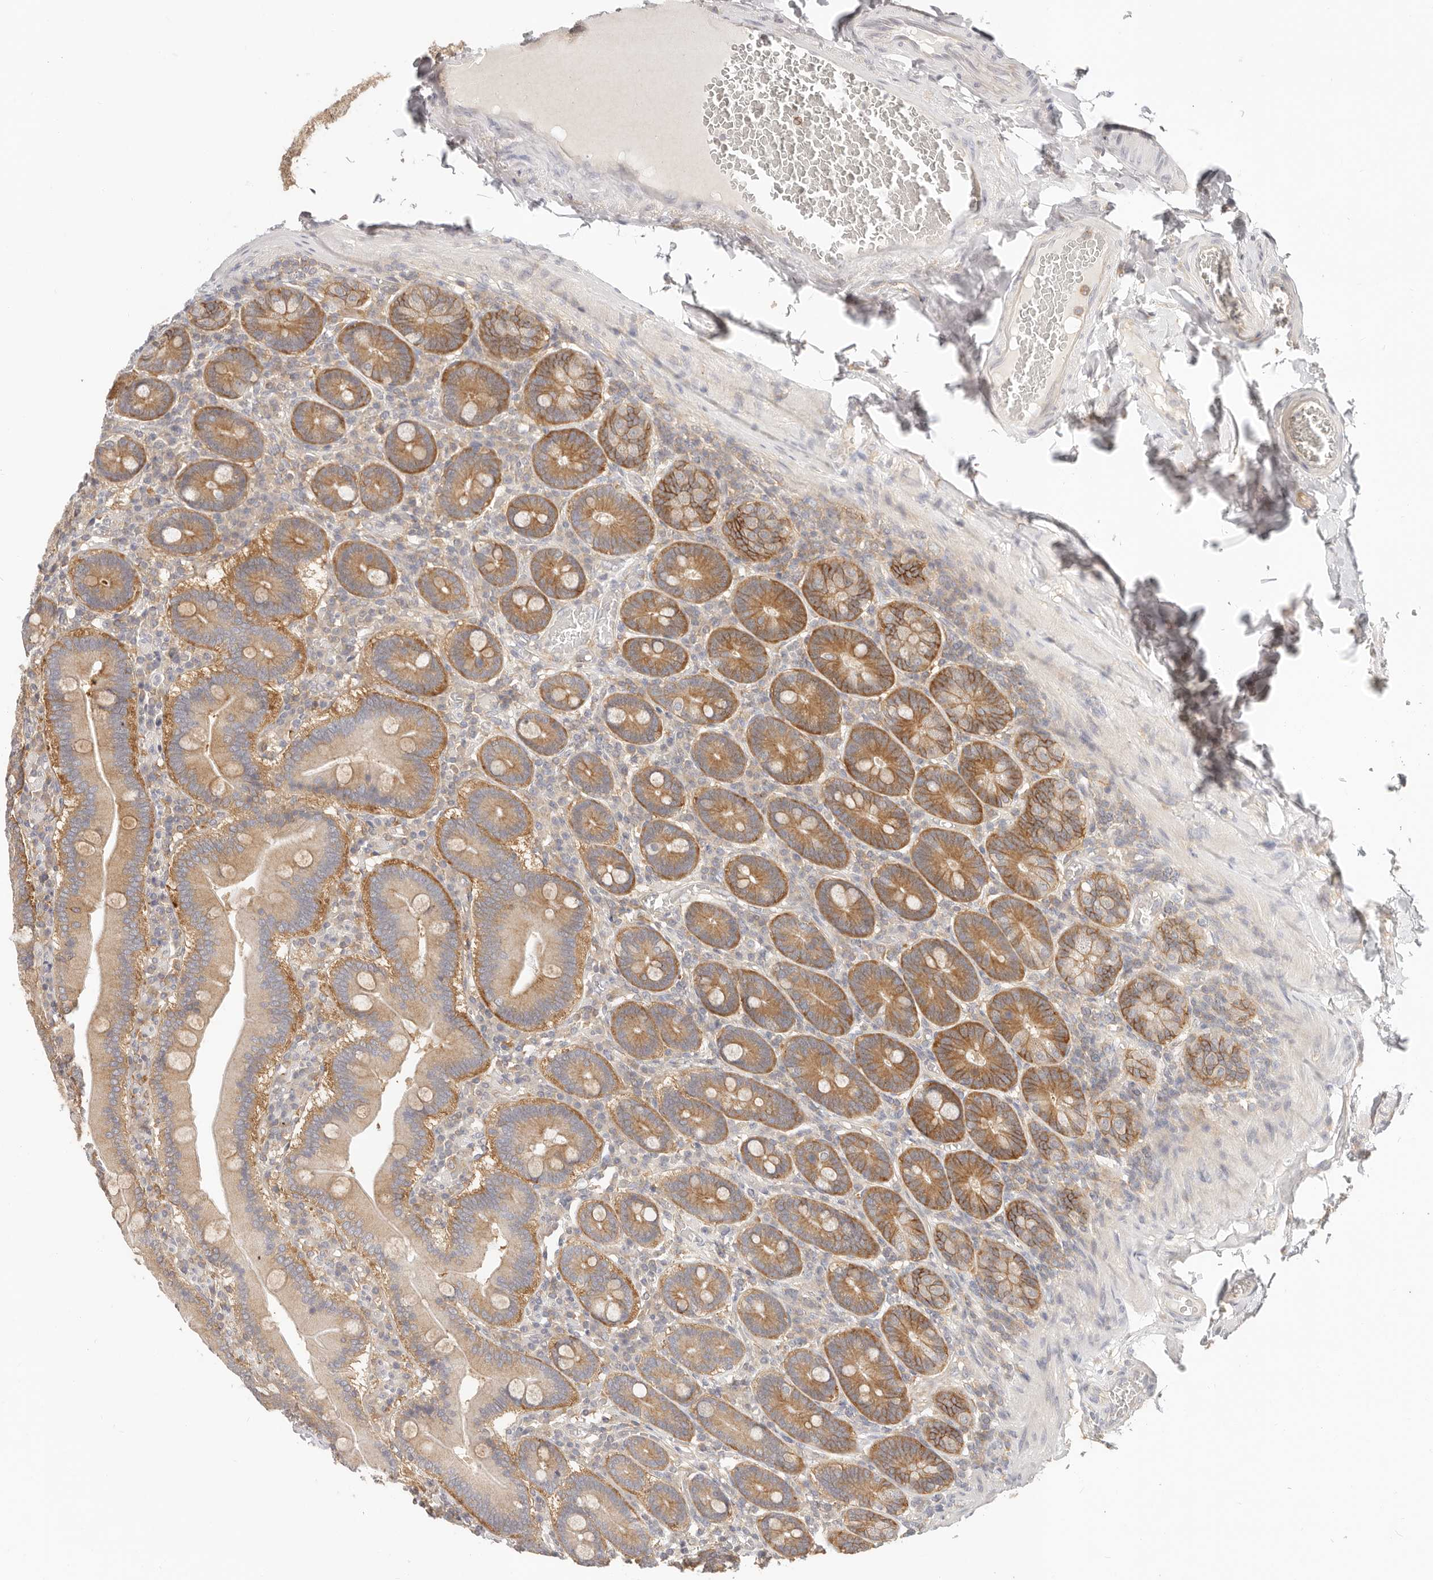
{"staining": {"intensity": "moderate", "quantity": ">75%", "location": "cytoplasmic/membranous"}, "tissue": "duodenum", "cell_type": "Glandular cells", "image_type": "normal", "snomed": [{"axis": "morphology", "description": "Normal tissue, NOS"}, {"axis": "topography", "description": "Duodenum"}], "caption": "Protein analysis of benign duodenum exhibits moderate cytoplasmic/membranous staining in approximately >75% of glandular cells.", "gene": "DTNBP1", "patient": {"sex": "female", "age": 62}}